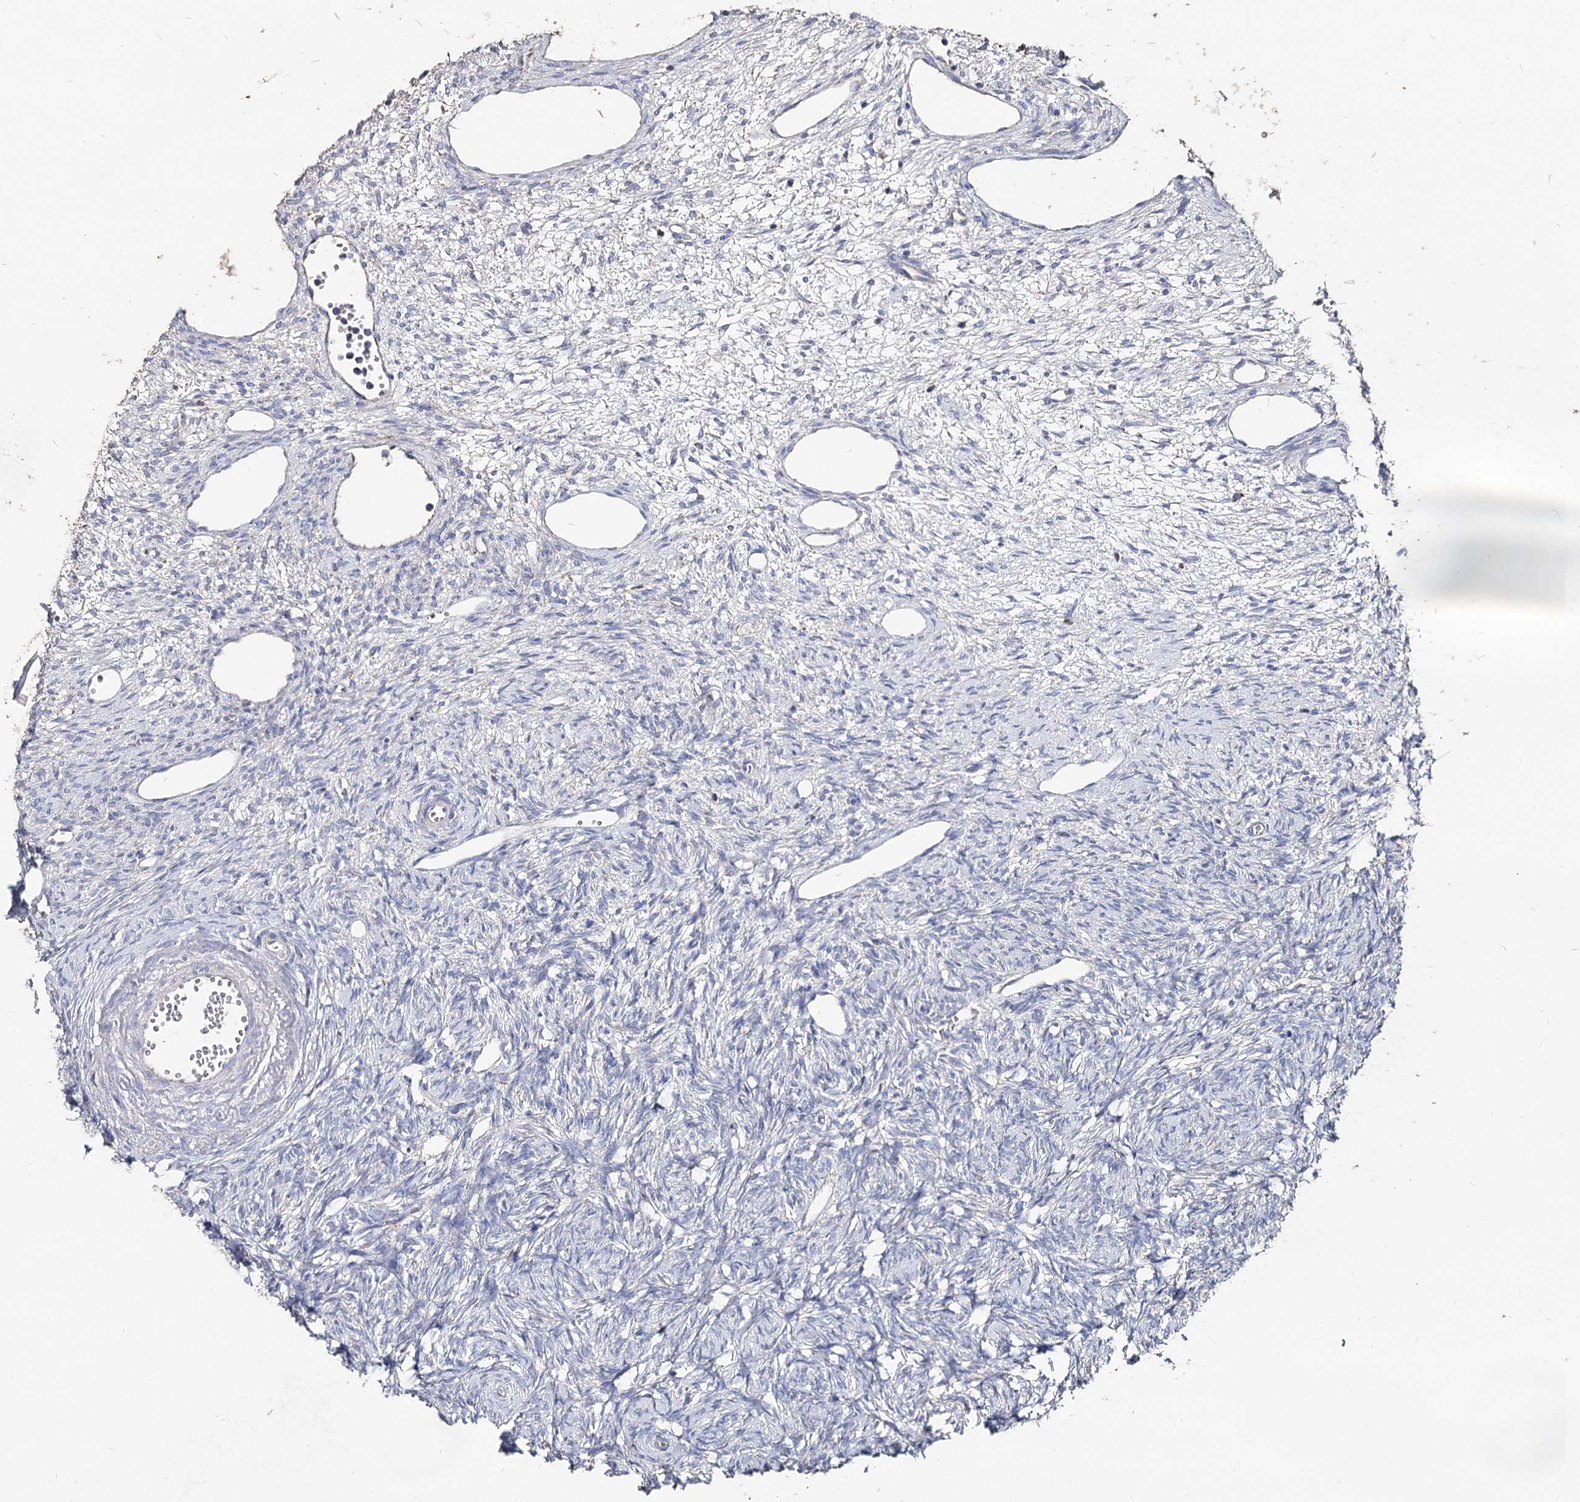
{"staining": {"intensity": "negative", "quantity": "none", "location": "none"}, "tissue": "ovary", "cell_type": "Follicle cells", "image_type": "normal", "snomed": [{"axis": "morphology", "description": "Normal tissue, NOS"}, {"axis": "topography", "description": "Ovary"}], "caption": "DAB immunohistochemical staining of benign ovary shows no significant staining in follicle cells. (DAB (3,3'-diaminobenzidine) immunohistochemistry visualized using brightfield microscopy, high magnification).", "gene": "MCCC2", "patient": {"sex": "female", "age": 51}}